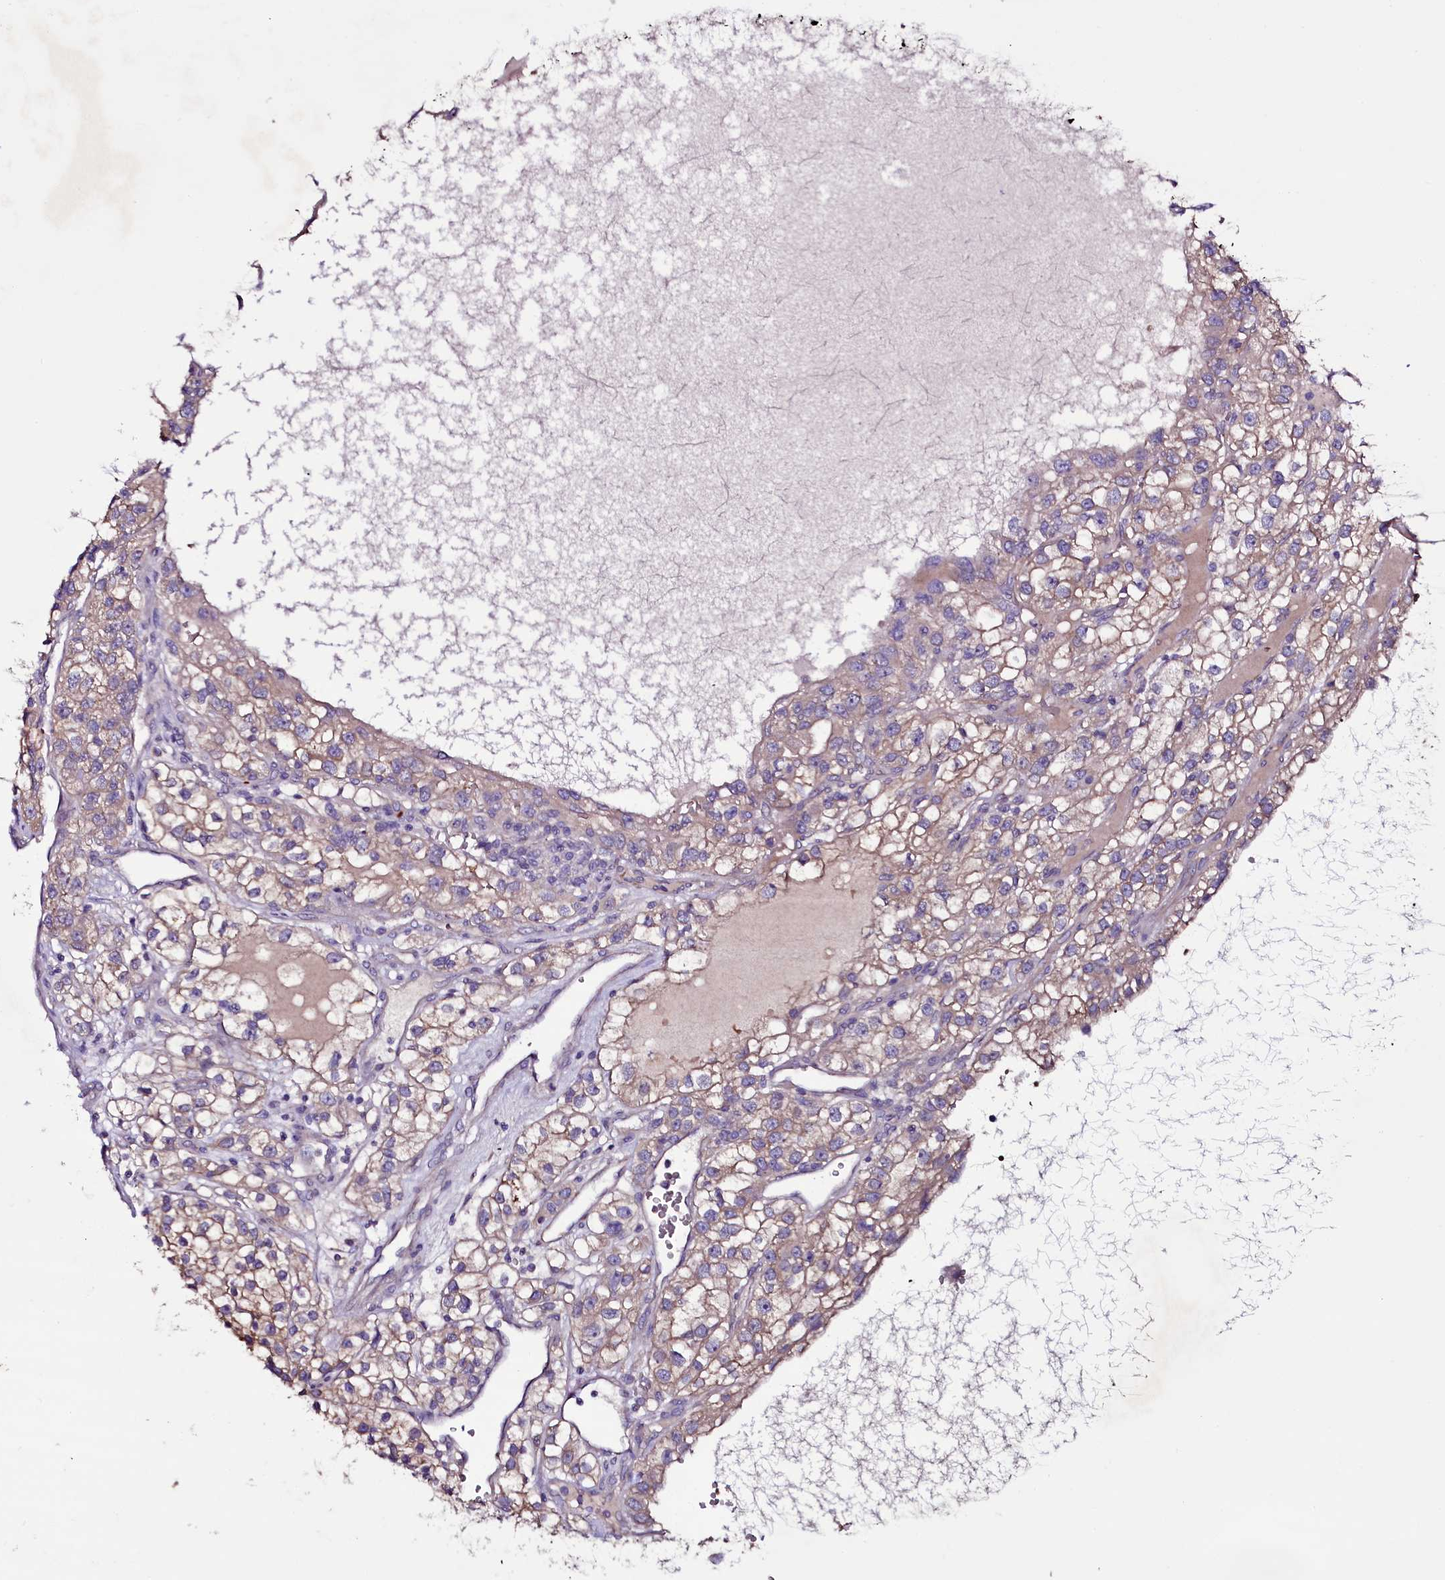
{"staining": {"intensity": "weak", "quantity": ">75%", "location": "cytoplasmic/membranous"}, "tissue": "renal cancer", "cell_type": "Tumor cells", "image_type": "cancer", "snomed": [{"axis": "morphology", "description": "Adenocarcinoma, NOS"}, {"axis": "topography", "description": "Kidney"}], "caption": "Brown immunohistochemical staining in human renal cancer (adenocarcinoma) exhibits weak cytoplasmic/membranous positivity in approximately >75% of tumor cells.", "gene": "MEX3C", "patient": {"sex": "female", "age": 57}}